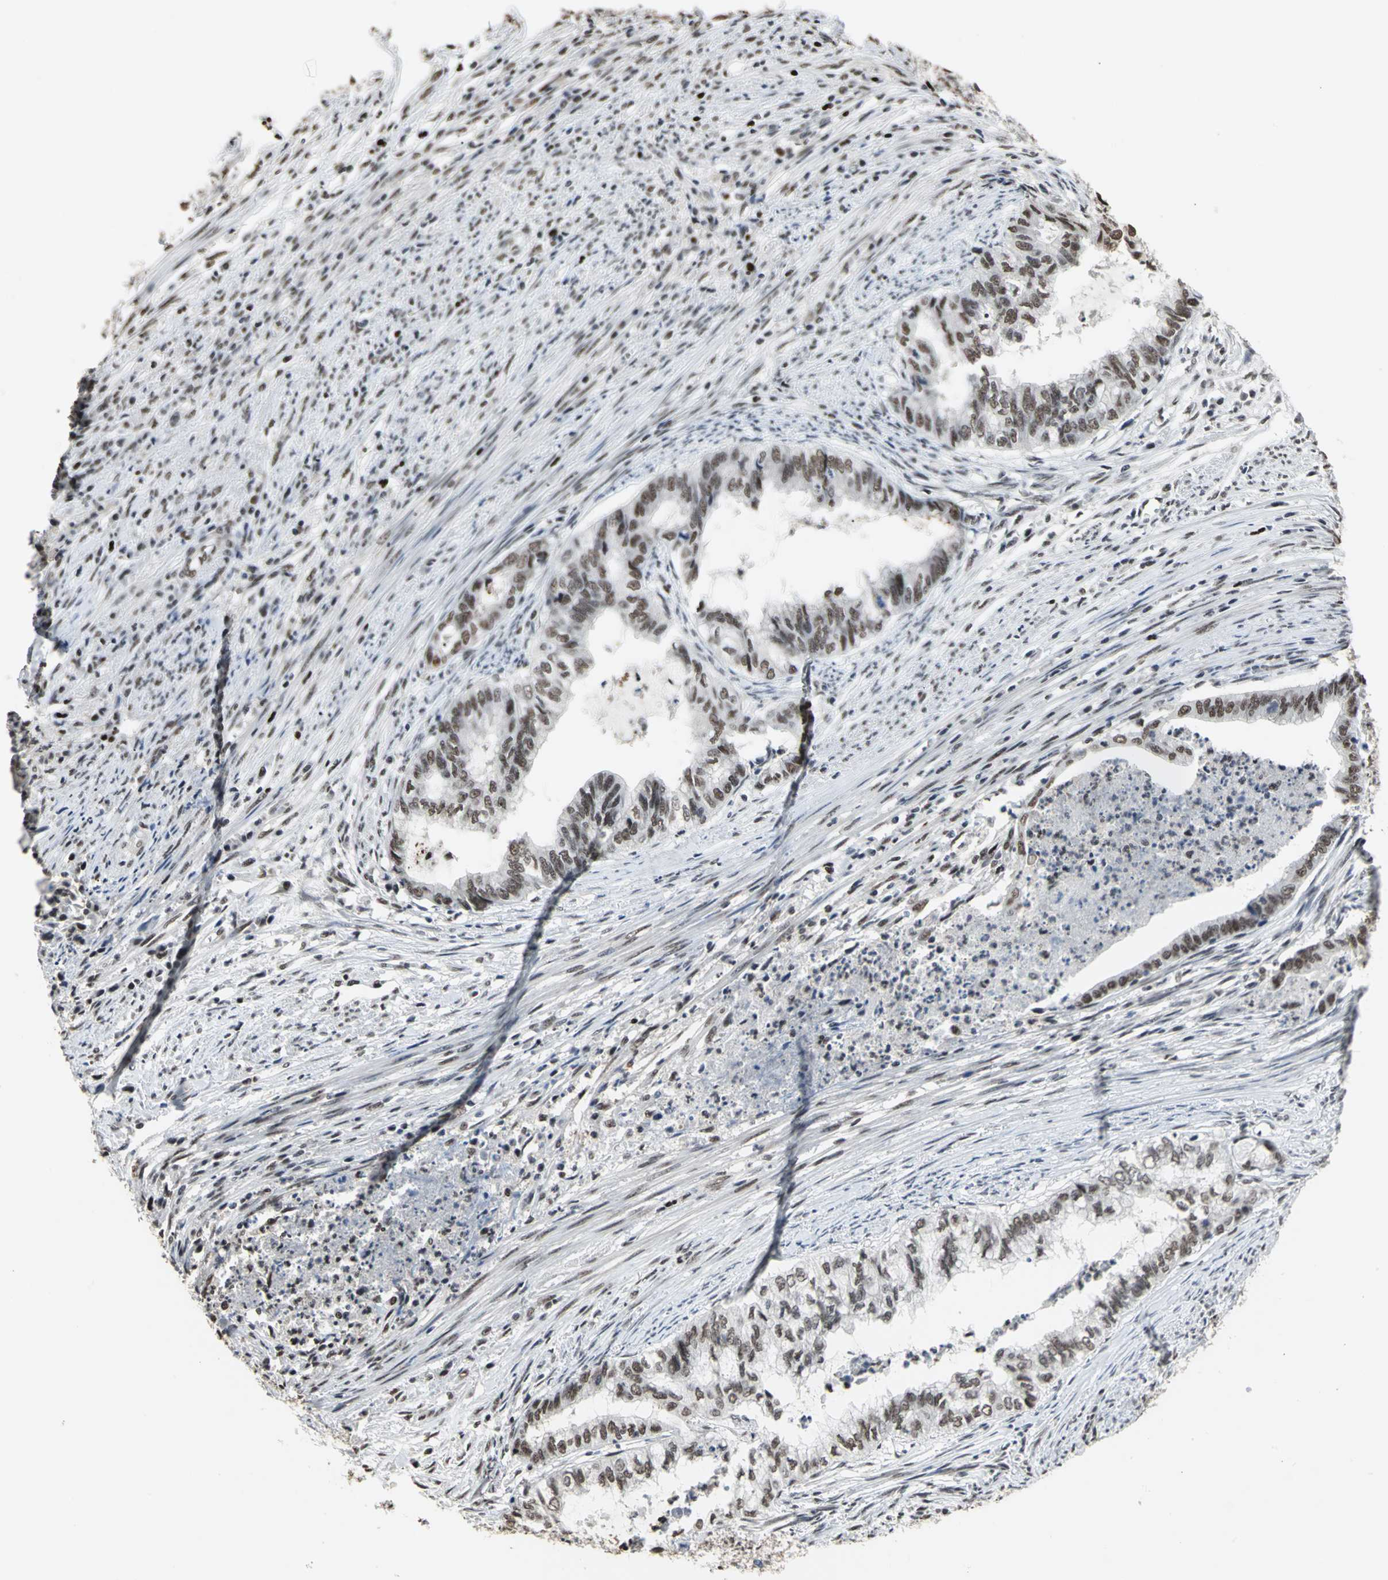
{"staining": {"intensity": "strong", "quantity": ">75%", "location": "nuclear"}, "tissue": "endometrial cancer", "cell_type": "Tumor cells", "image_type": "cancer", "snomed": [{"axis": "morphology", "description": "Adenocarcinoma, NOS"}, {"axis": "topography", "description": "Endometrium"}], "caption": "Protein expression by IHC shows strong nuclear staining in about >75% of tumor cells in adenocarcinoma (endometrial).", "gene": "CCDC88C", "patient": {"sex": "female", "age": 79}}